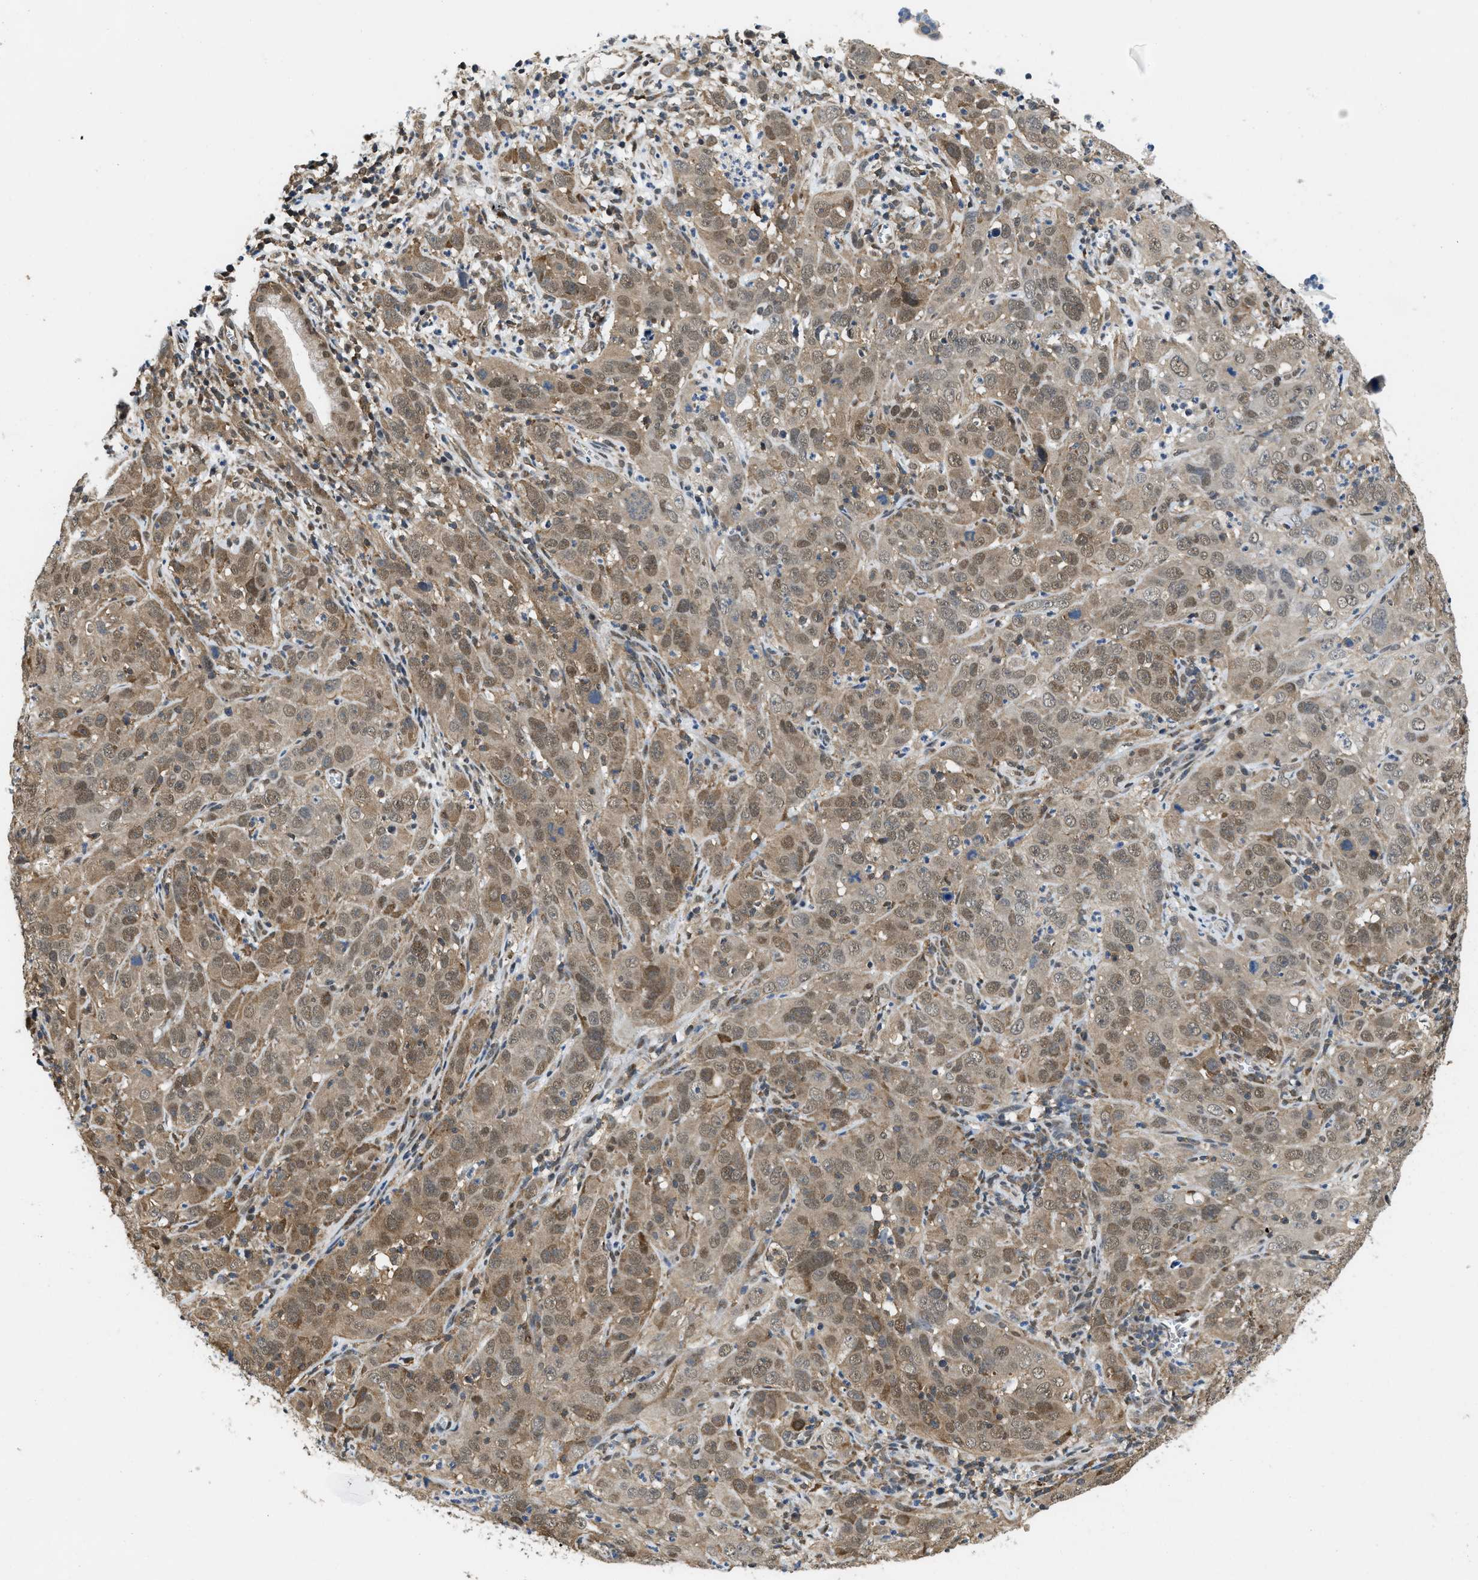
{"staining": {"intensity": "moderate", "quantity": ">75%", "location": "cytoplasmic/membranous,nuclear"}, "tissue": "cervical cancer", "cell_type": "Tumor cells", "image_type": "cancer", "snomed": [{"axis": "morphology", "description": "Squamous cell carcinoma, NOS"}, {"axis": "topography", "description": "Cervix"}], "caption": "Protein analysis of cervical squamous cell carcinoma tissue shows moderate cytoplasmic/membranous and nuclear expression in about >75% of tumor cells. (IHC, brightfield microscopy, high magnification).", "gene": "ATF7IP", "patient": {"sex": "female", "age": 32}}